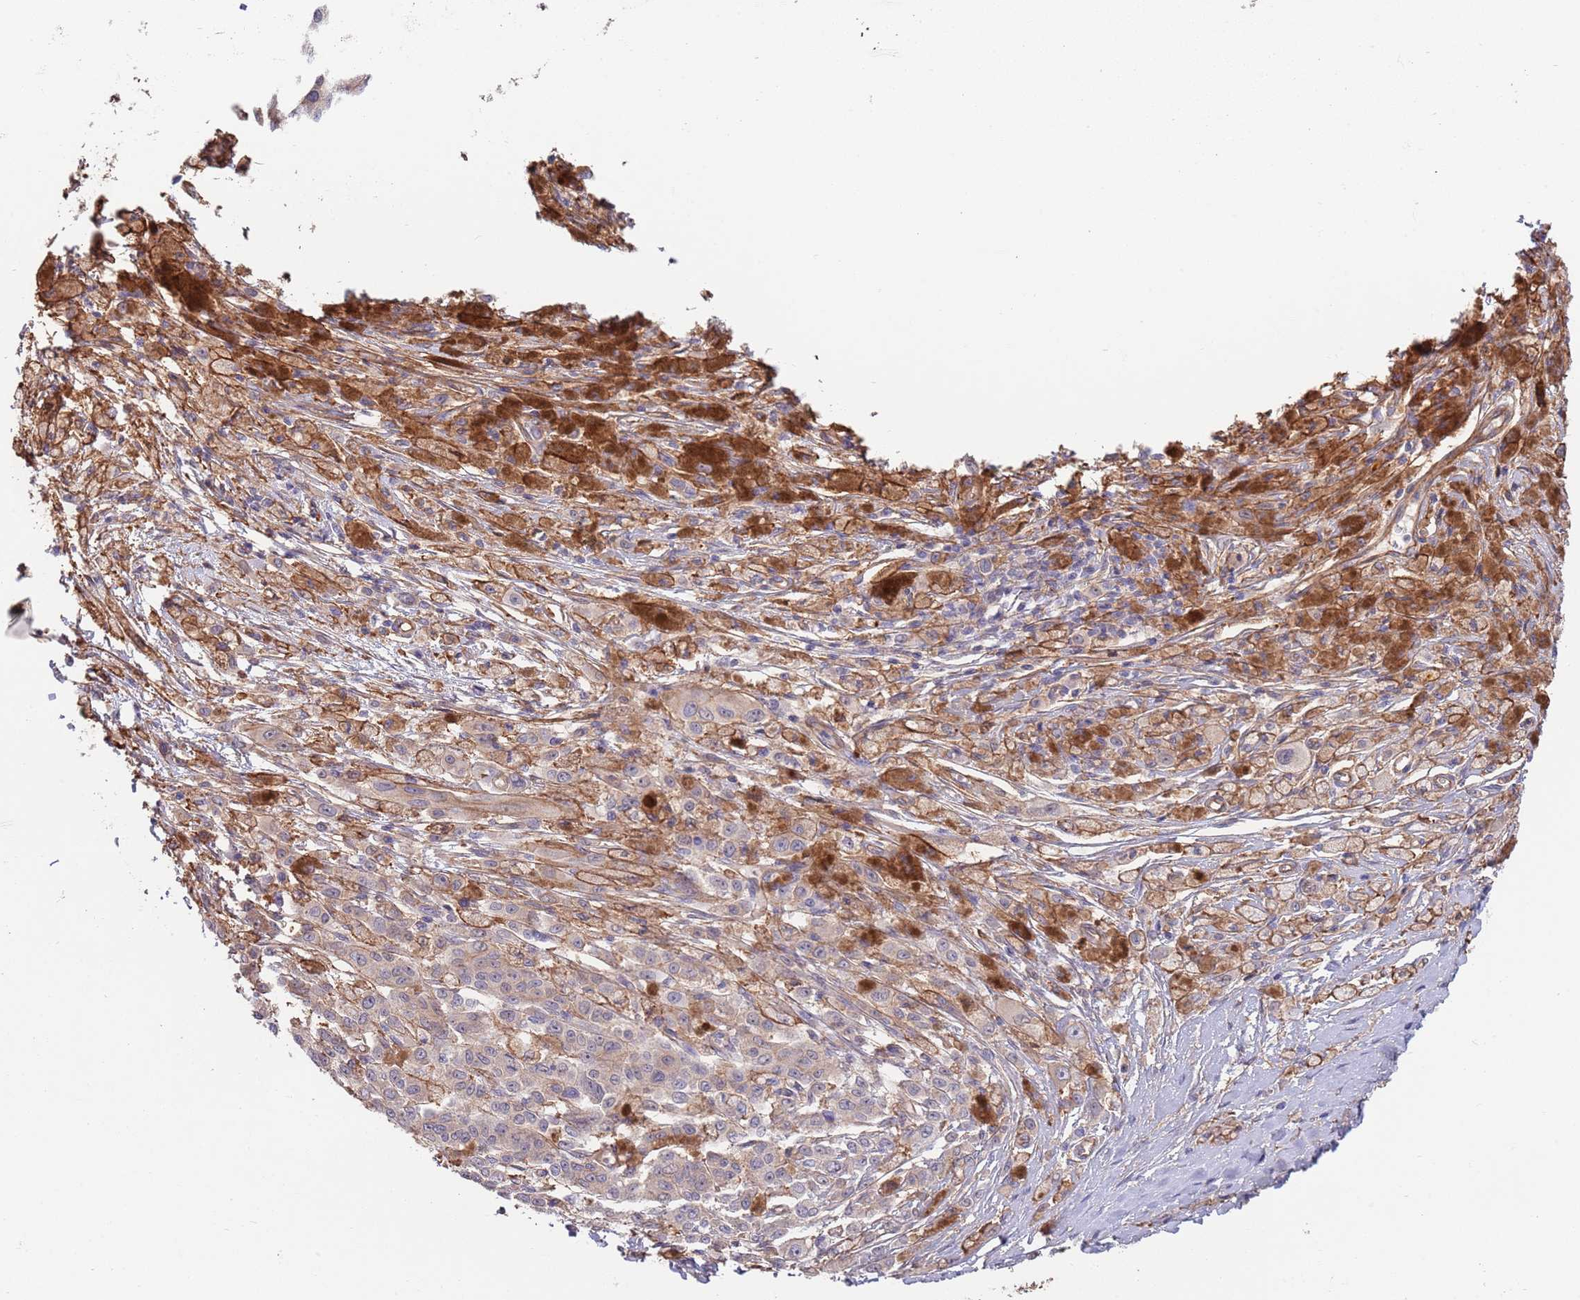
{"staining": {"intensity": "weak", "quantity": "<25%", "location": "cytoplasmic/membranous"}, "tissue": "melanoma", "cell_type": "Tumor cells", "image_type": "cancer", "snomed": [{"axis": "morphology", "description": "Malignant melanoma, NOS"}, {"axis": "topography", "description": "Skin"}], "caption": "Immunohistochemistry of human melanoma shows no staining in tumor cells. Nuclei are stained in blue.", "gene": "BPNT1", "patient": {"sex": "female", "age": 52}}